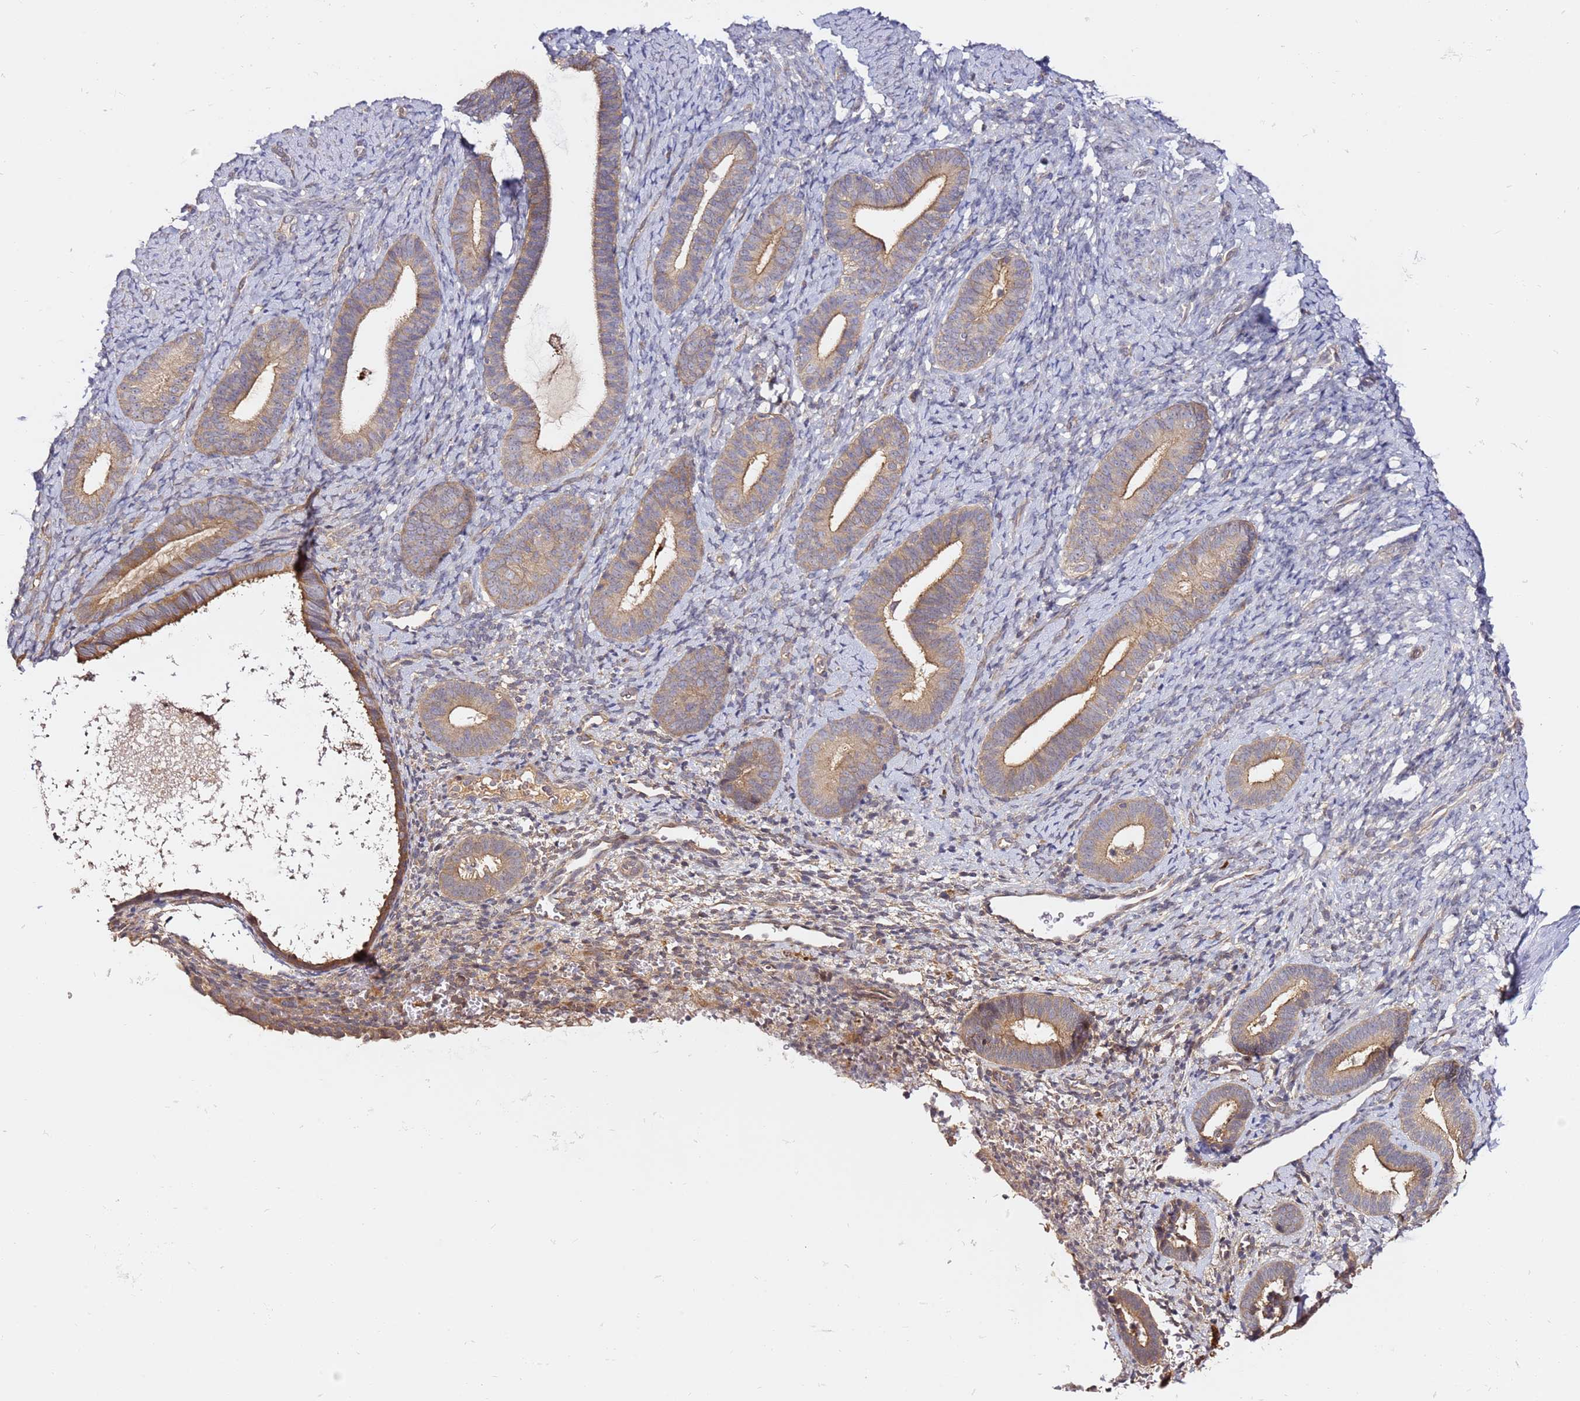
{"staining": {"intensity": "weak", "quantity": "25%-75%", "location": "cytoplasmic/membranous"}, "tissue": "endometrium", "cell_type": "Cells in endometrial stroma", "image_type": "normal", "snomed": [{"axis": "morphology", "description": "Normal tissue, NOS"}, {"axis": "topography", "description": "Endometrium"}], "caption": "DAB (3,3'-diaminobenzidine) immunohistochemical staining of normal endometrium shows weak cytoplasmic/membranous protein positivity in approximately 25%-75% of cells in endometrial stroma. (IHC, brightfield microscopy, high magnification).", "gene": "OSBPL2", "patient": {"sex": "female", "age": 65}}